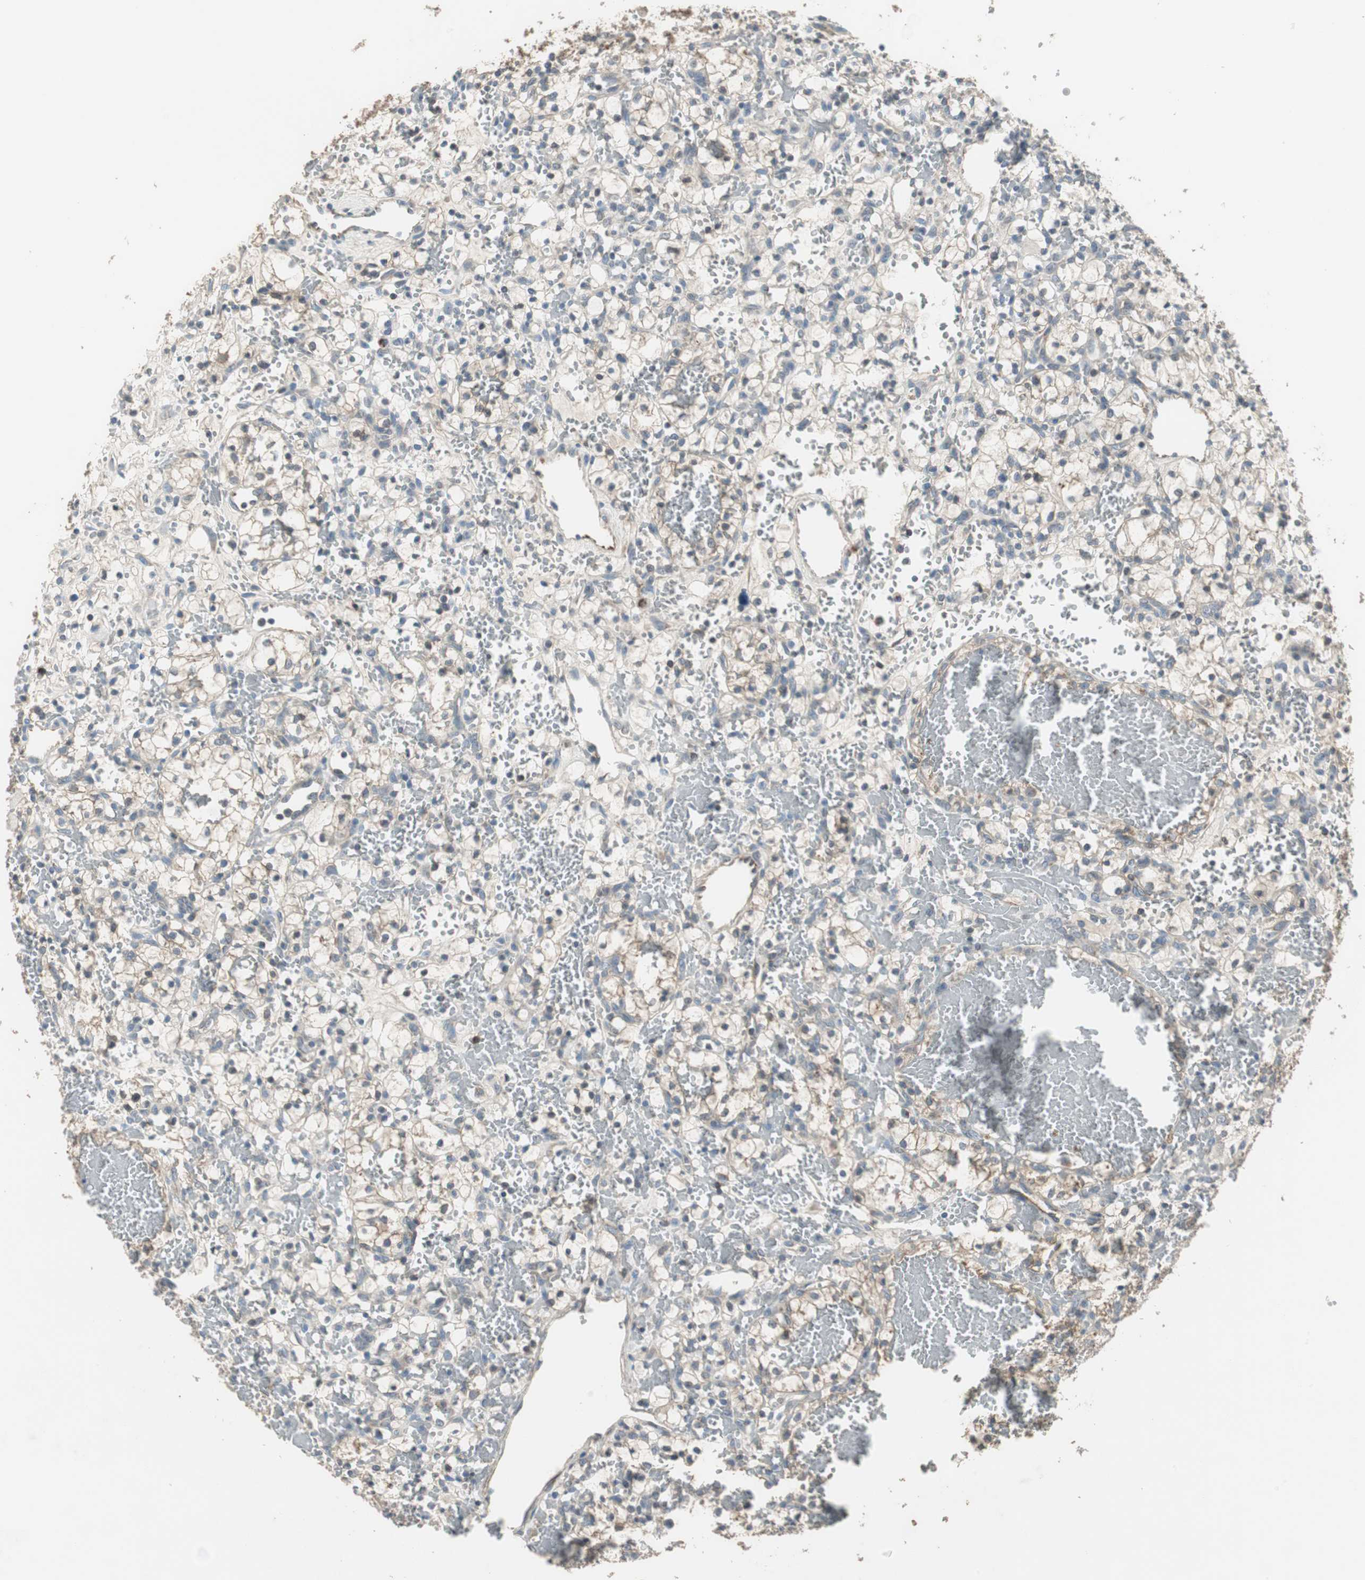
{"staining": {"intensity": "weak", "quantity": "25%-75%", "location": "cytoplasmic/membranous"}, "tissue": "renal cancer", "cell_type": "Tumor cells", "image_type": "cancer", "snomed": [{"axis": "morphology", "description": "Adenocarcinoma, NOS"}, {"axis": "topography", "description": "Kidney"}], "caption": "Immunohistochemistry image of renal cancer stained for a protein (brown), which reveals low levels of weak cytoplasmic/membranous expression in approximately 25%-75% of tumor cells.", "gene": "MSTO1", "patient": {"sex": "female", "age": 60}}